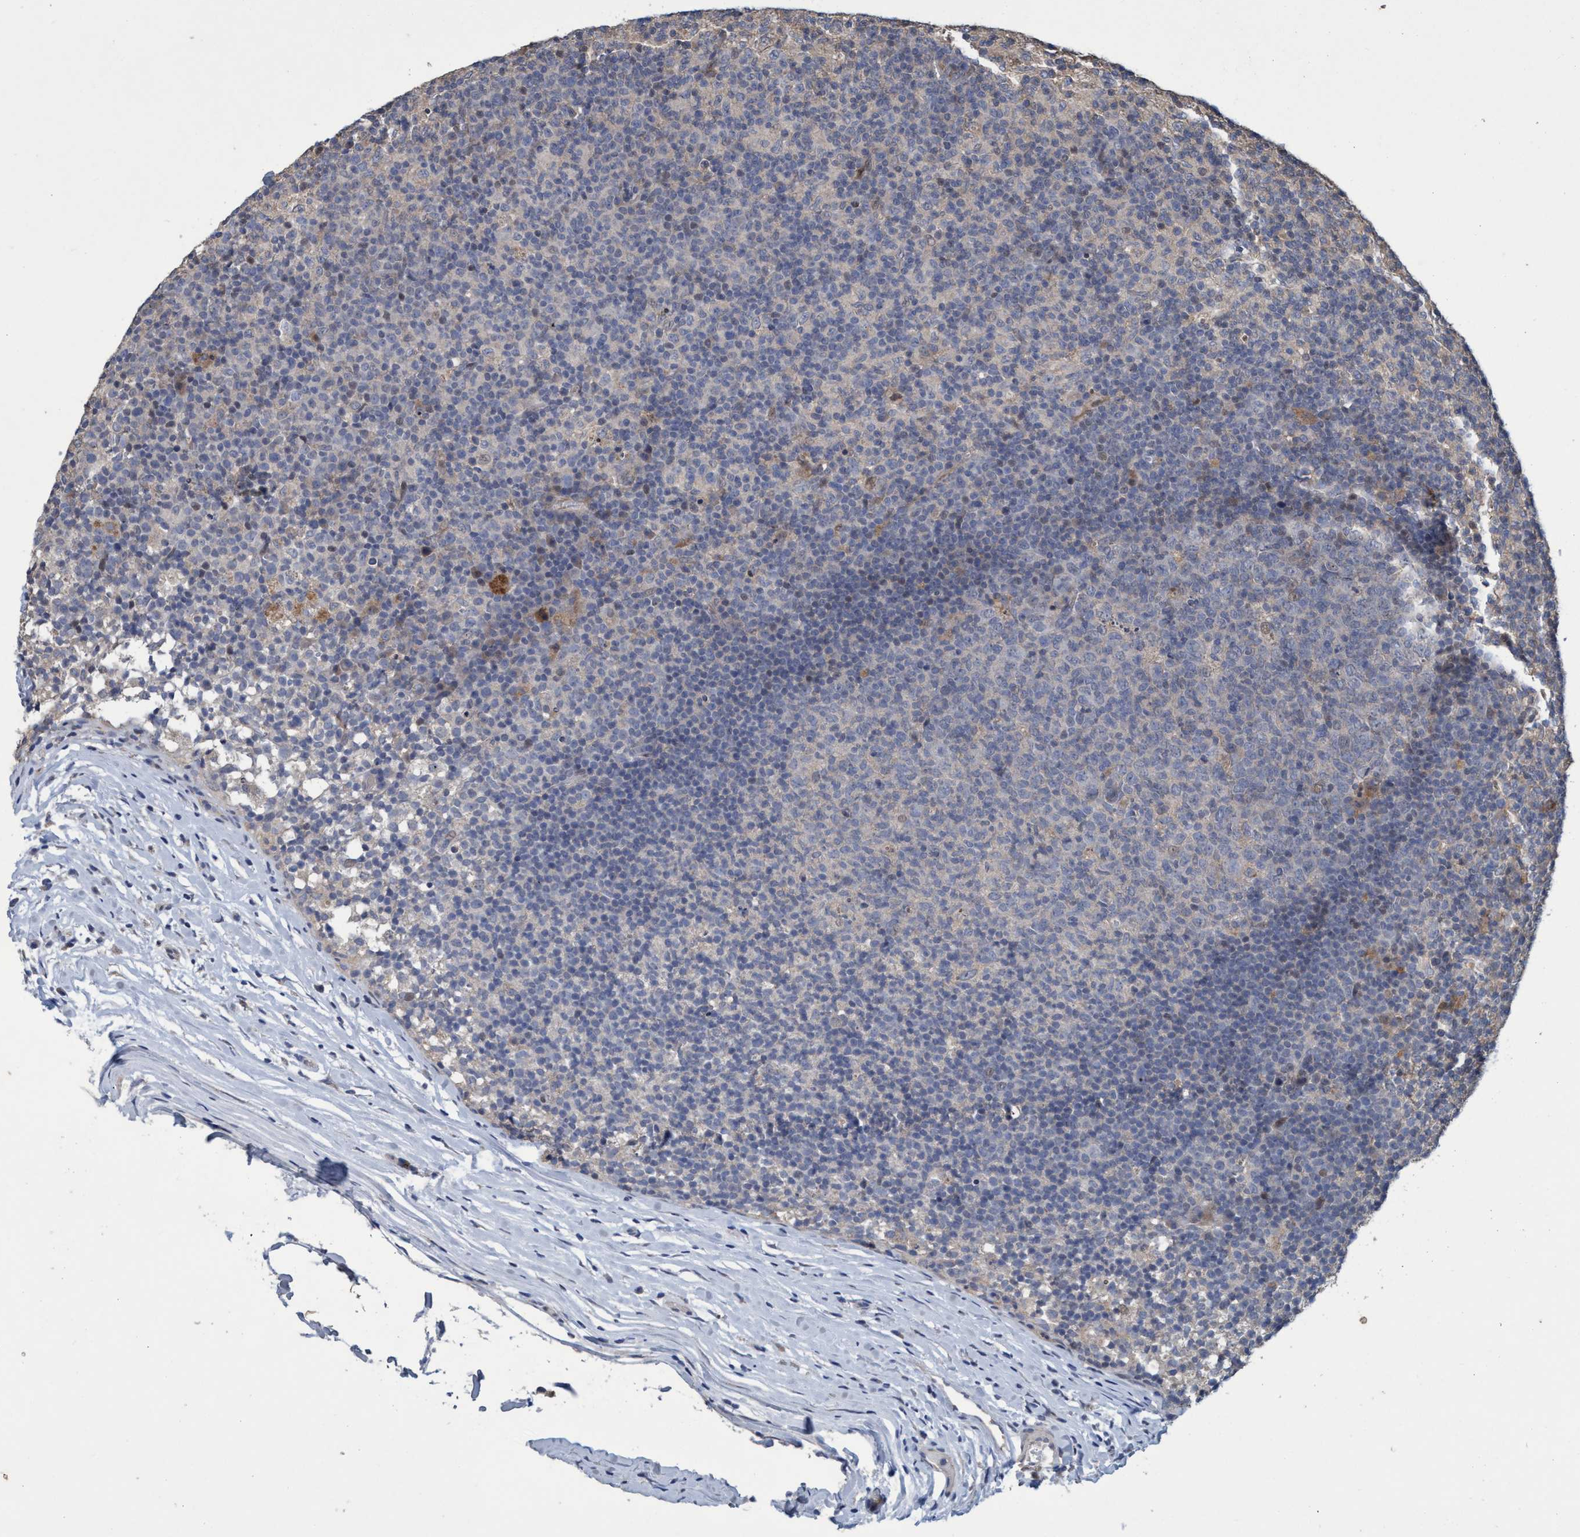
{"staining": {"intensity": "weak", "quantity": "<25%", "location": "cytoplasmic/membranous"}, "tissue": "lymph node", "cell_type": "Germinal center cells", "image_type": "normal", "snomed": [{"axis": "morphology", "description": "Normal tissue, NOS"}, {"axis": "morphology", "description": "Inflammation, NOS"}, {"axis": "topography", "description": "Lymph node"}], "caption": "There is no significant expression in germinal center cells of lymph node. (DAB immunohistochemistry visualized using brightfield microscopy, high magnification).", "gene": "ZNF677", "patient": {"sex": "male", "age": 55}}